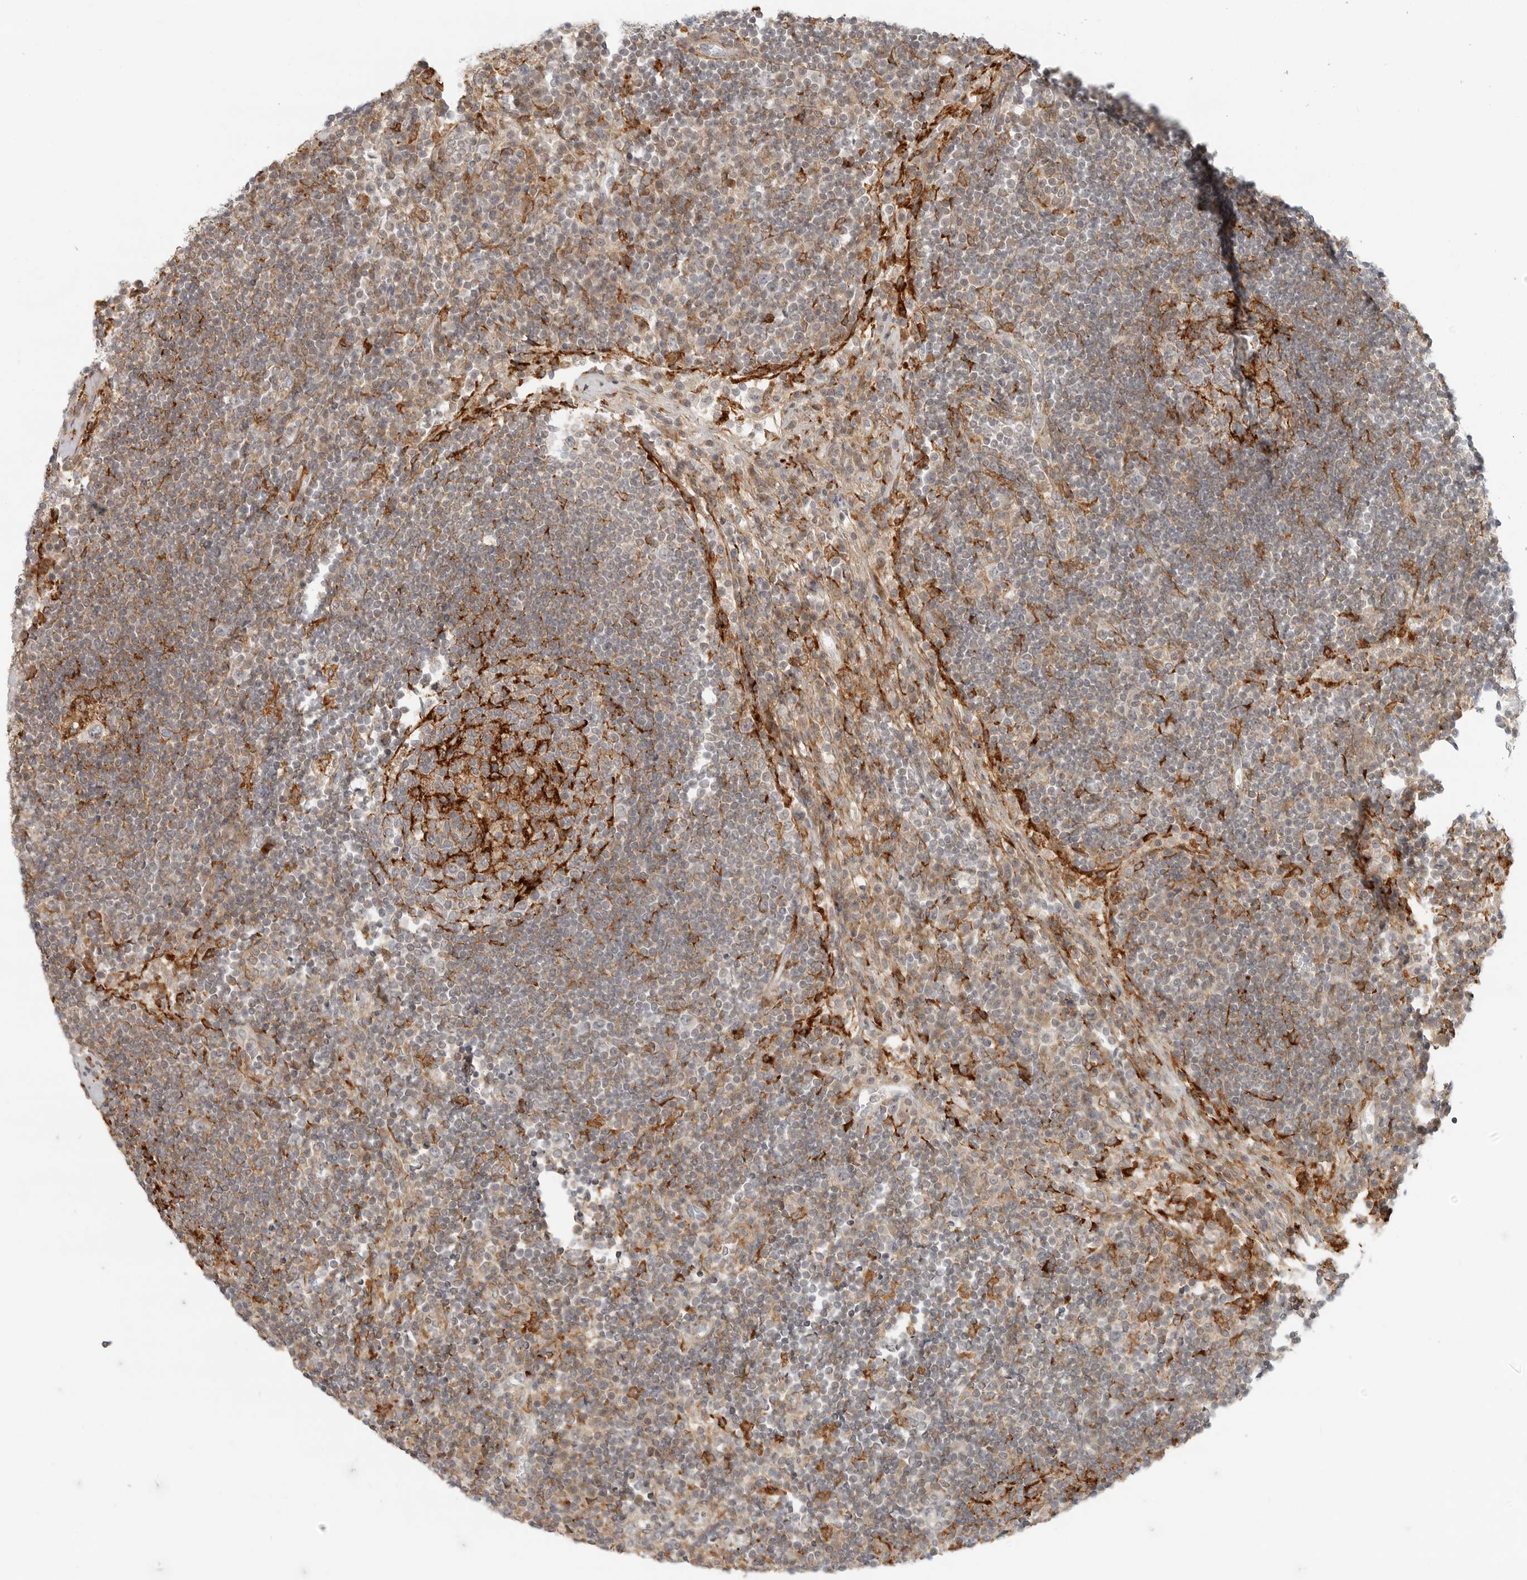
{"staining": {"intensity": "strong", "quantity": "25%-75%", "location": "cytoplasmic/membranous"}, "tissue": "lymph node", "cell_type": "Germinal center cells", "image_type": "normal", "snomed": [{"axis": "morphology", "description": "Normal tissue, NOS"}, {"axis": "topography", "description": "Lymph node"}], "caption": "DAB (3,3'-diaminobenzidine) immunohistochemical staining of unremarkable lymph node reveals strong cytoplasmic/membranous protein positivity in approximately 25%-75% of germinal center cells. (Brightfield microscopy of DAB IHC at high magnification).", "gene": "C1QTNF1", "patient": {"sex": "female", "age": 53}}